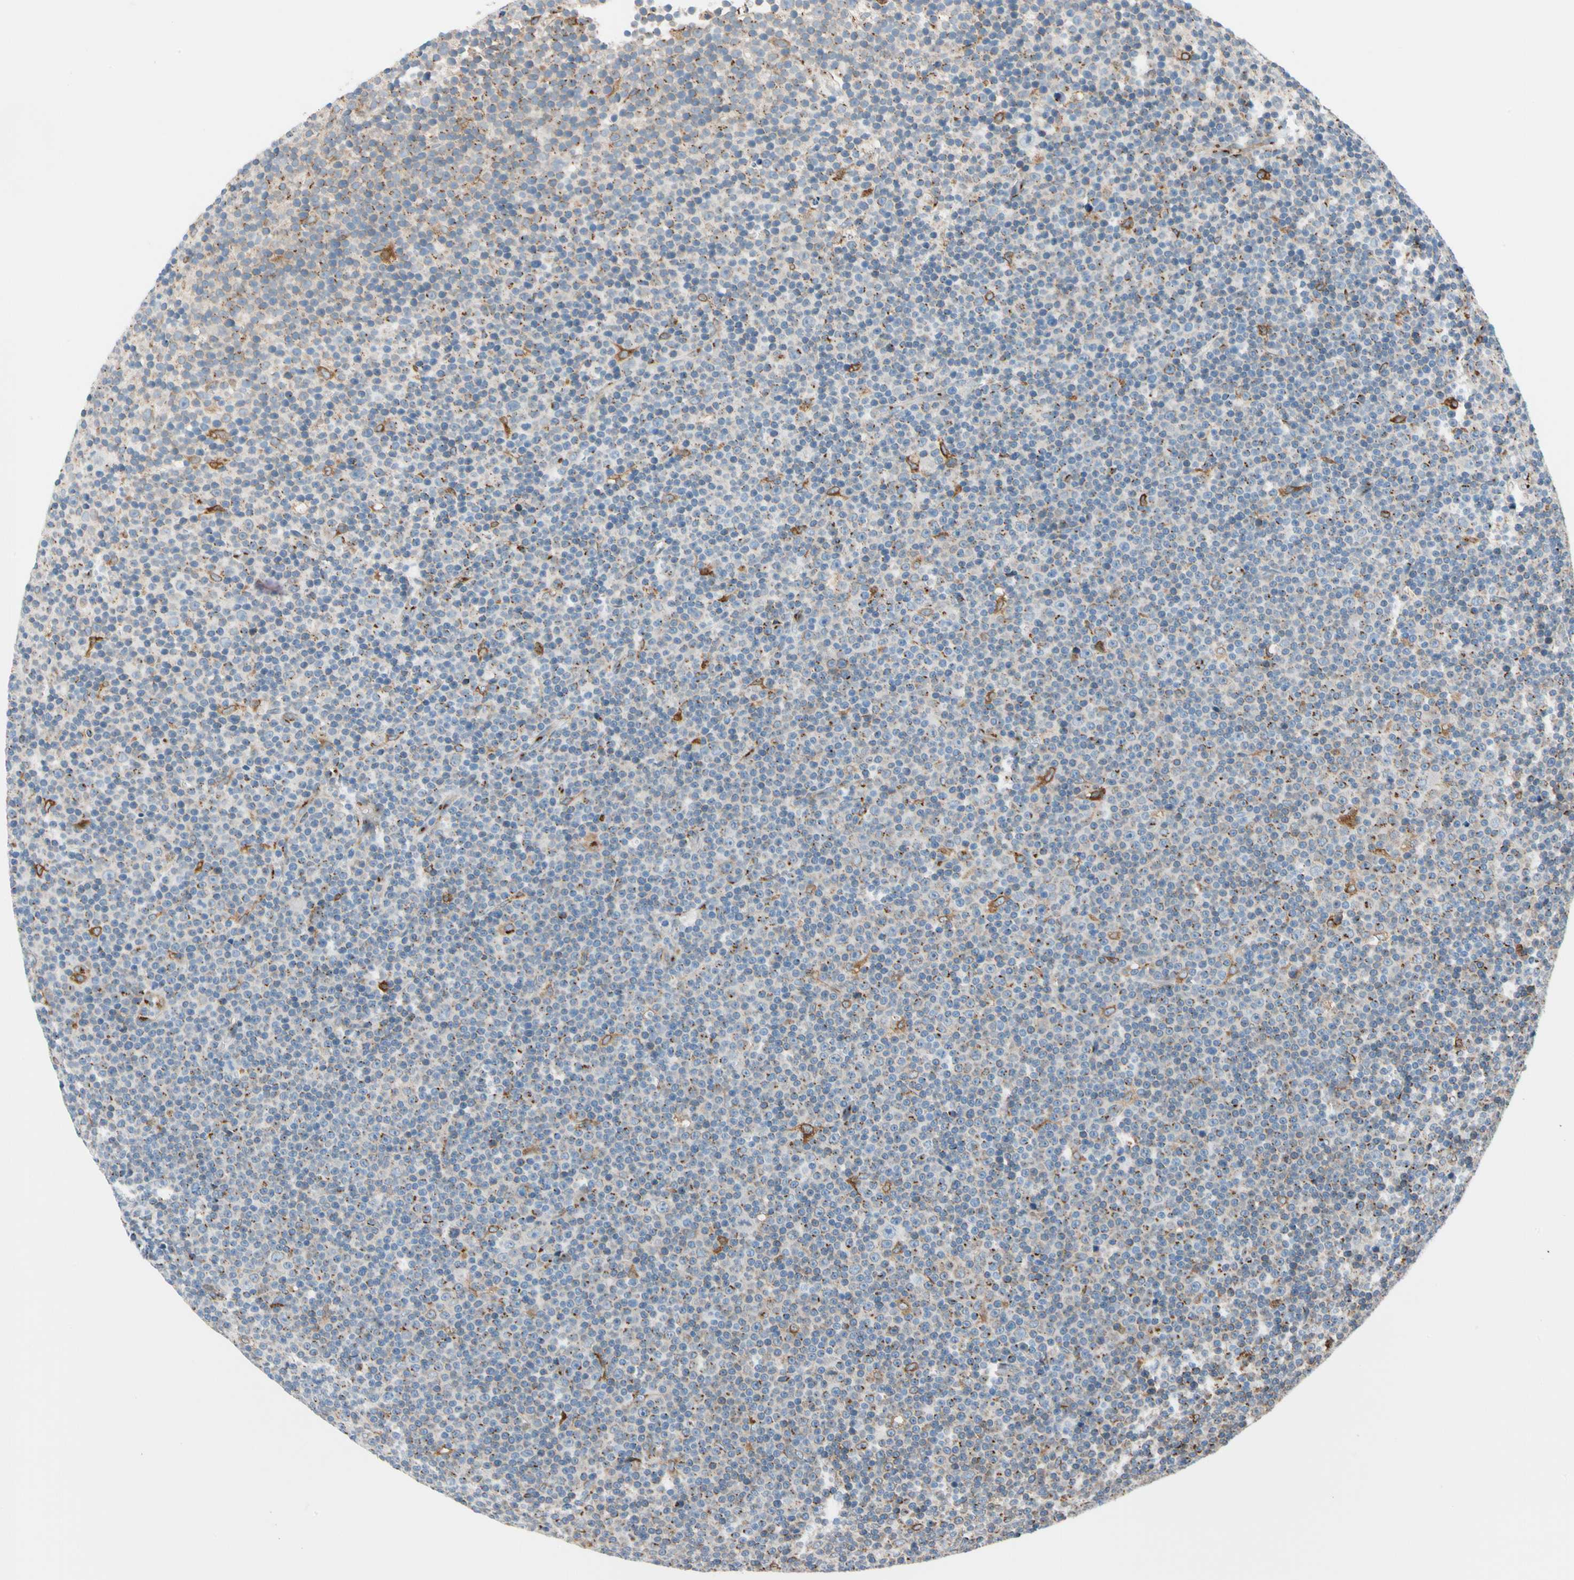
{"staining": {"intensity": "moderate", "quantity": "25%-75%", "location": "cytoplasmic/membranous"}, "tissue": "lymphoma", "cell_type": "Tumor cells", "image_type": "cancer", "snomed": [{"axis": "morphology", "description": "Malignant lymphoma, non-Hodgkin's type, Low grade"}, {"axis": "topography", "description": "Lymph node"}], "caption": "Immunohistochemical staining of human lymphoma shows medium levels of moderate cytoplasmic/membranous protein expression in approximately 25%-75% of tumor cells.", "gene": "NUCB1", "patient": {"sex": "female", "age": 67}}